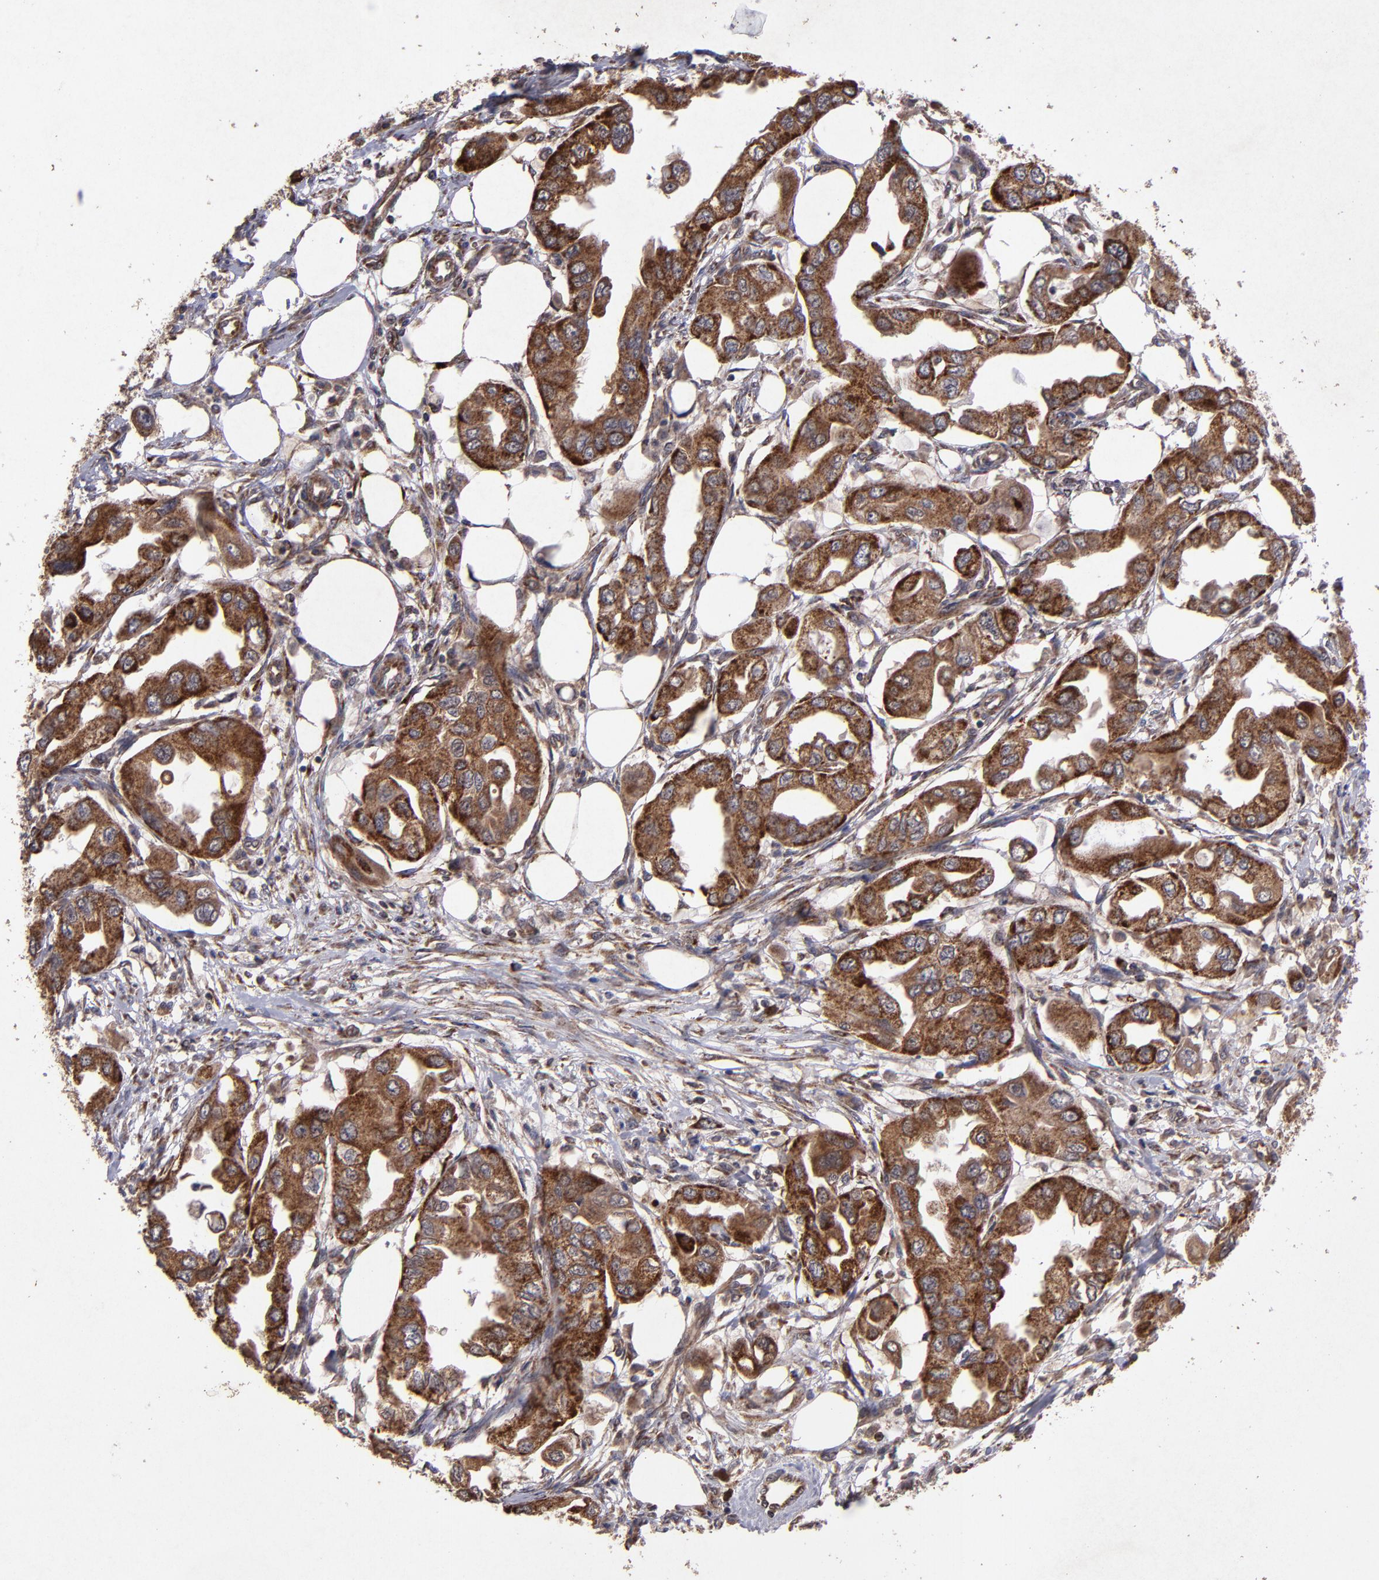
{"staining": {"intensity": "moderate", "quantity": ">75%", "location": "cytoplasmic/membranous"}, "tissue": "endometrial cancer", "cell_type": "Tumor cells", "image_type": "cancer", "snomed": [{"axis": "morphology", "description": "Adenocarcinoma, NOS"}, {"axis": "topography", "description": "Endometrium"}], "caption": "A high-resolution histopathology image shows immunohistochemistry staining of adenocarcinoma (endometrial), which exhibits moderate cytoplasmic/membranous positivity in approximately >75% of tumor cells. The protein of interest is stained brown, and the nuclei are stained in blue (DAB (3,3'-diaminobenzidine) IHC with brightfield microscopy, high magnification).", "gene": "TIMM9", "patient": {"sex": "female", "age": 67}}